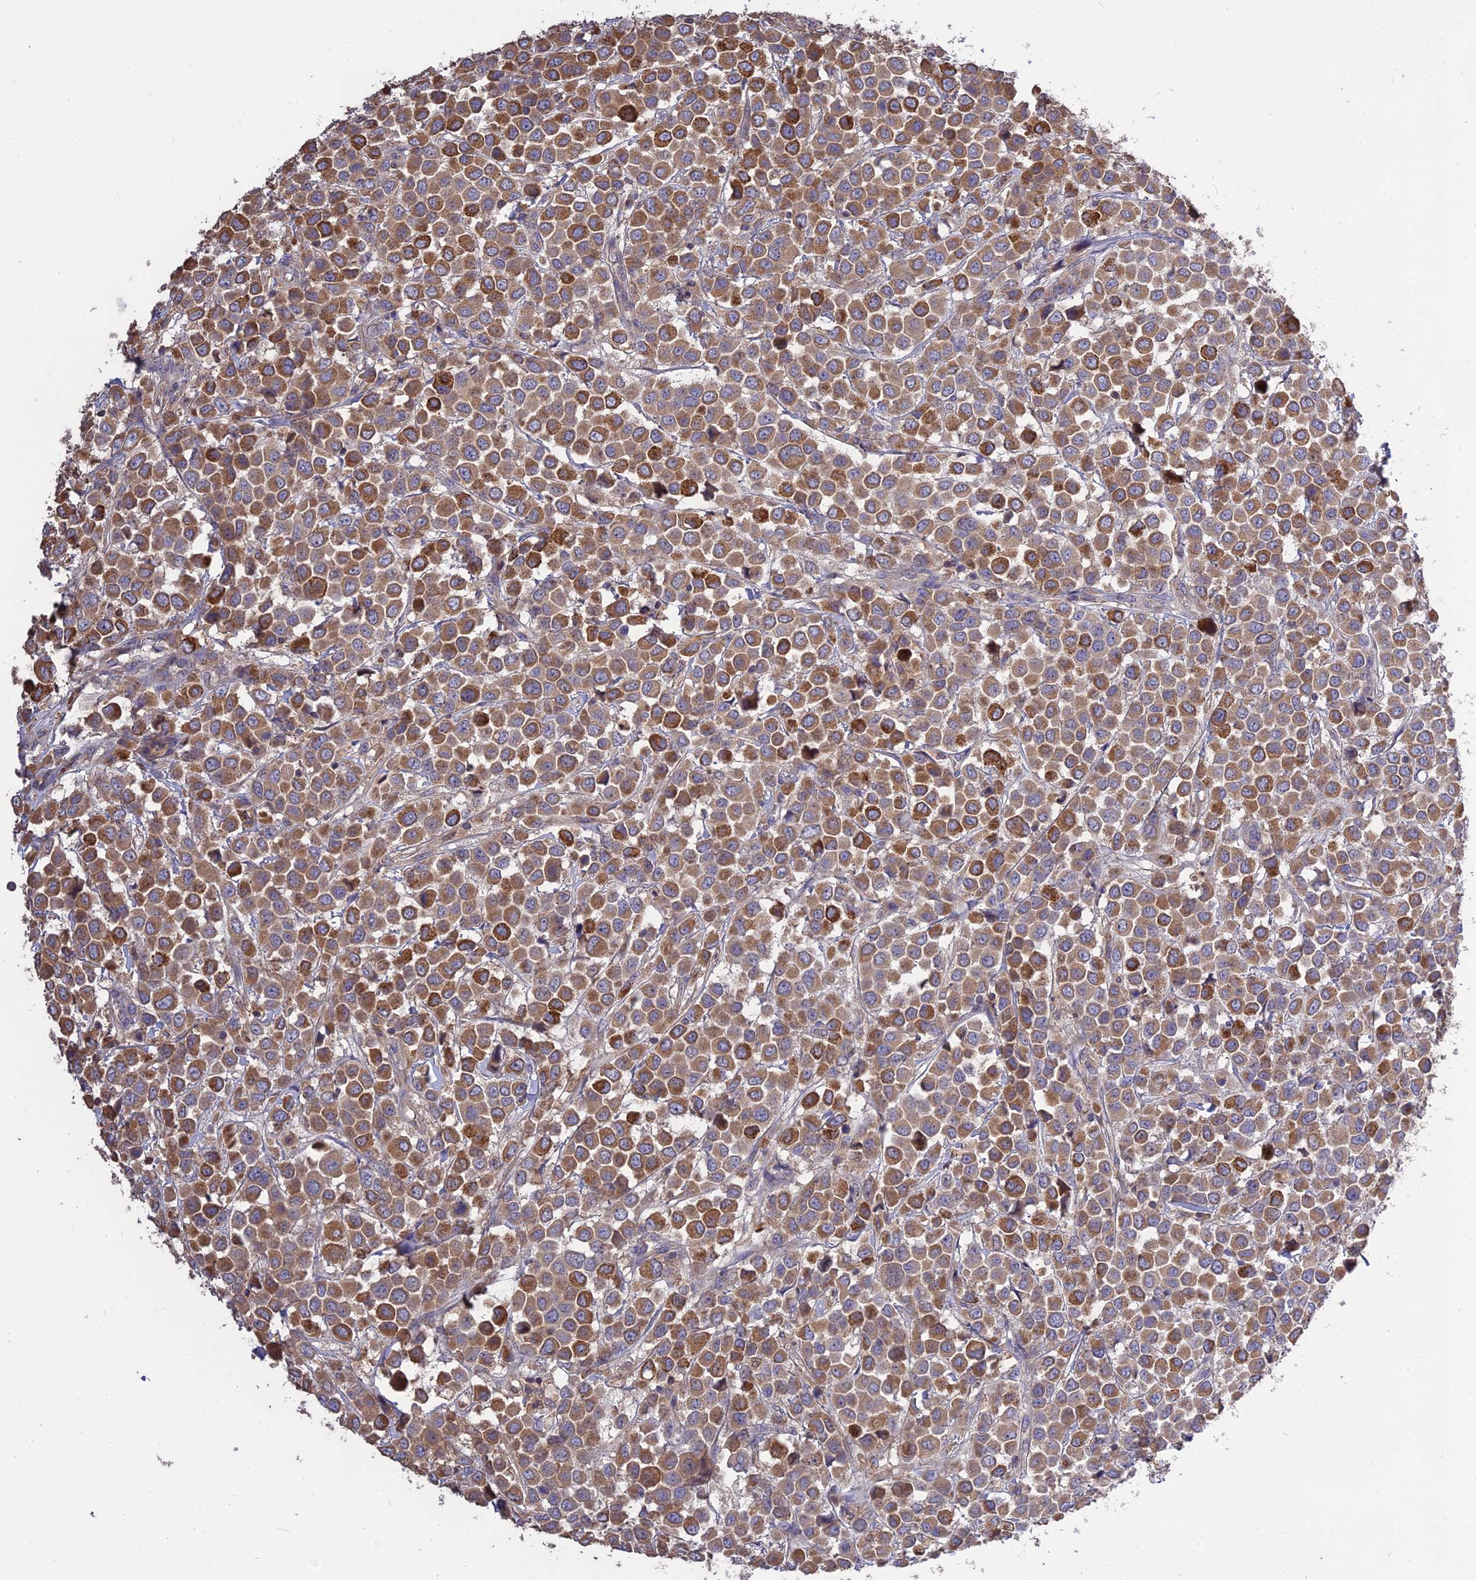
{"staining": {"intensity": "moderate", "quantity": ">75%", "location": "cytoplasmic/membranous"}, "tissue": "breast cancer", "cell_type": "Tumor cells", "image_type": "cancer", "snomed": [{"axis": "morphology", "description": "Duct carcinoma"}, {"axis": "topography", "description": "Breast"}], "caption": "Immunohistochemistry (IHC) image of neoplastic tissue: human breast cancer (infiltrating ductal carcinoma) stained using IHC reveals medium levels of moderate protein expression localized specifically in the cytoplasmic/membranous of tumor cells, appearing as a cytoplasmic/membranous brown color.", "gene": "NUDT8", "patient": {"sex": "female", "age": 61}}